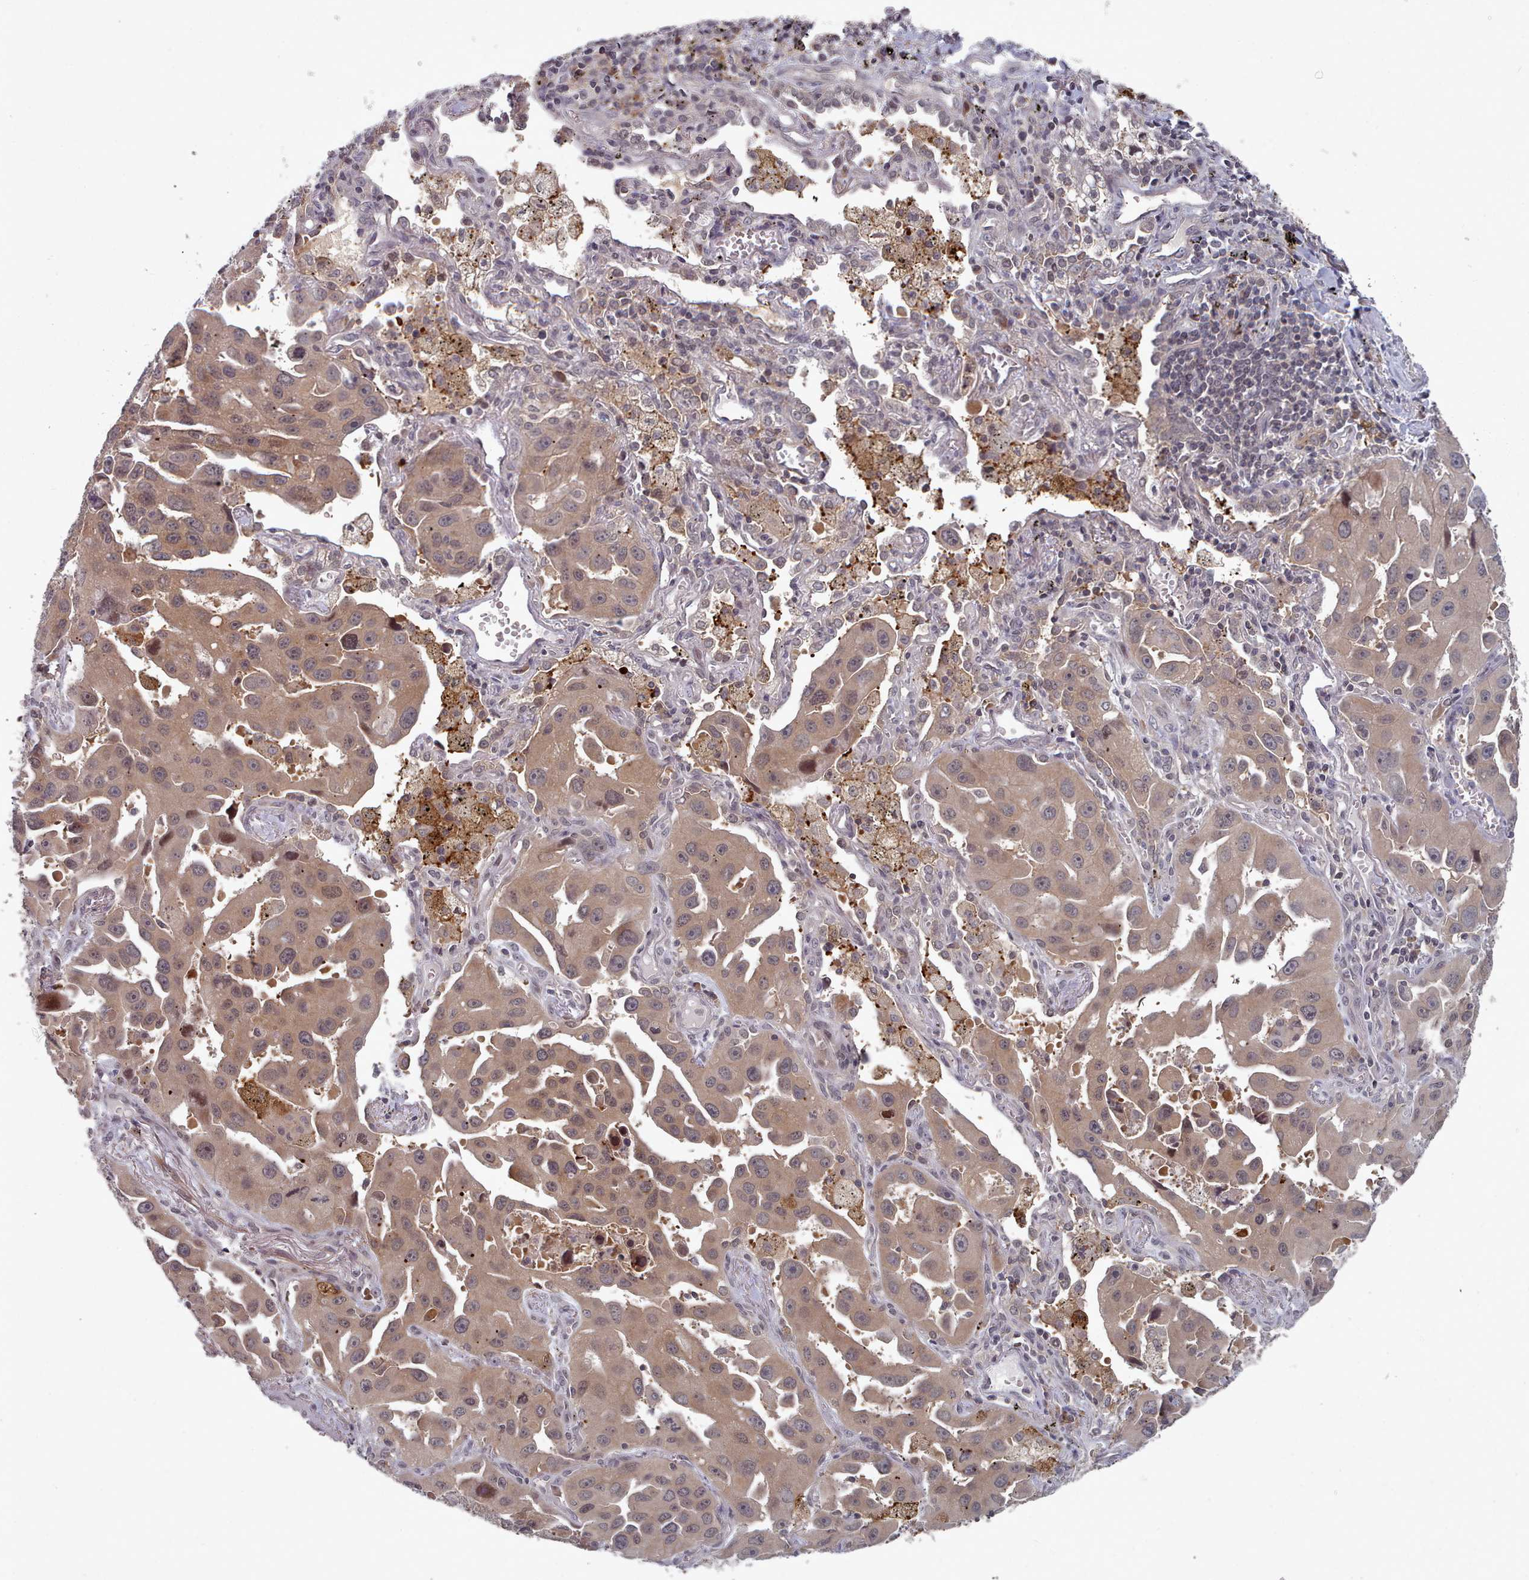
{"staining": {"intensity": "weak", "quantity": ">75%", "location": "cytoplasmic/membranous,nuclear"}, "tissue": "lung cancer", "cell_type": "Tumor cells", "image_type": "cancer", "snomed": [{"axis": "morphology", "description": "Adenocarcinoma, NOS"}, {"axis": "topography", "description": "Lung"}], "caption": "Tumor cells show low levels of weak cytoplasmic/membranous and nuclear expression in about >75% of cells in human lung adenocarcinoma. (DAB IHC, brown staining for protein, blue staining for nuclei).", "gene": "HYAL3", "patient": {"sex": "male", "age": 66}}